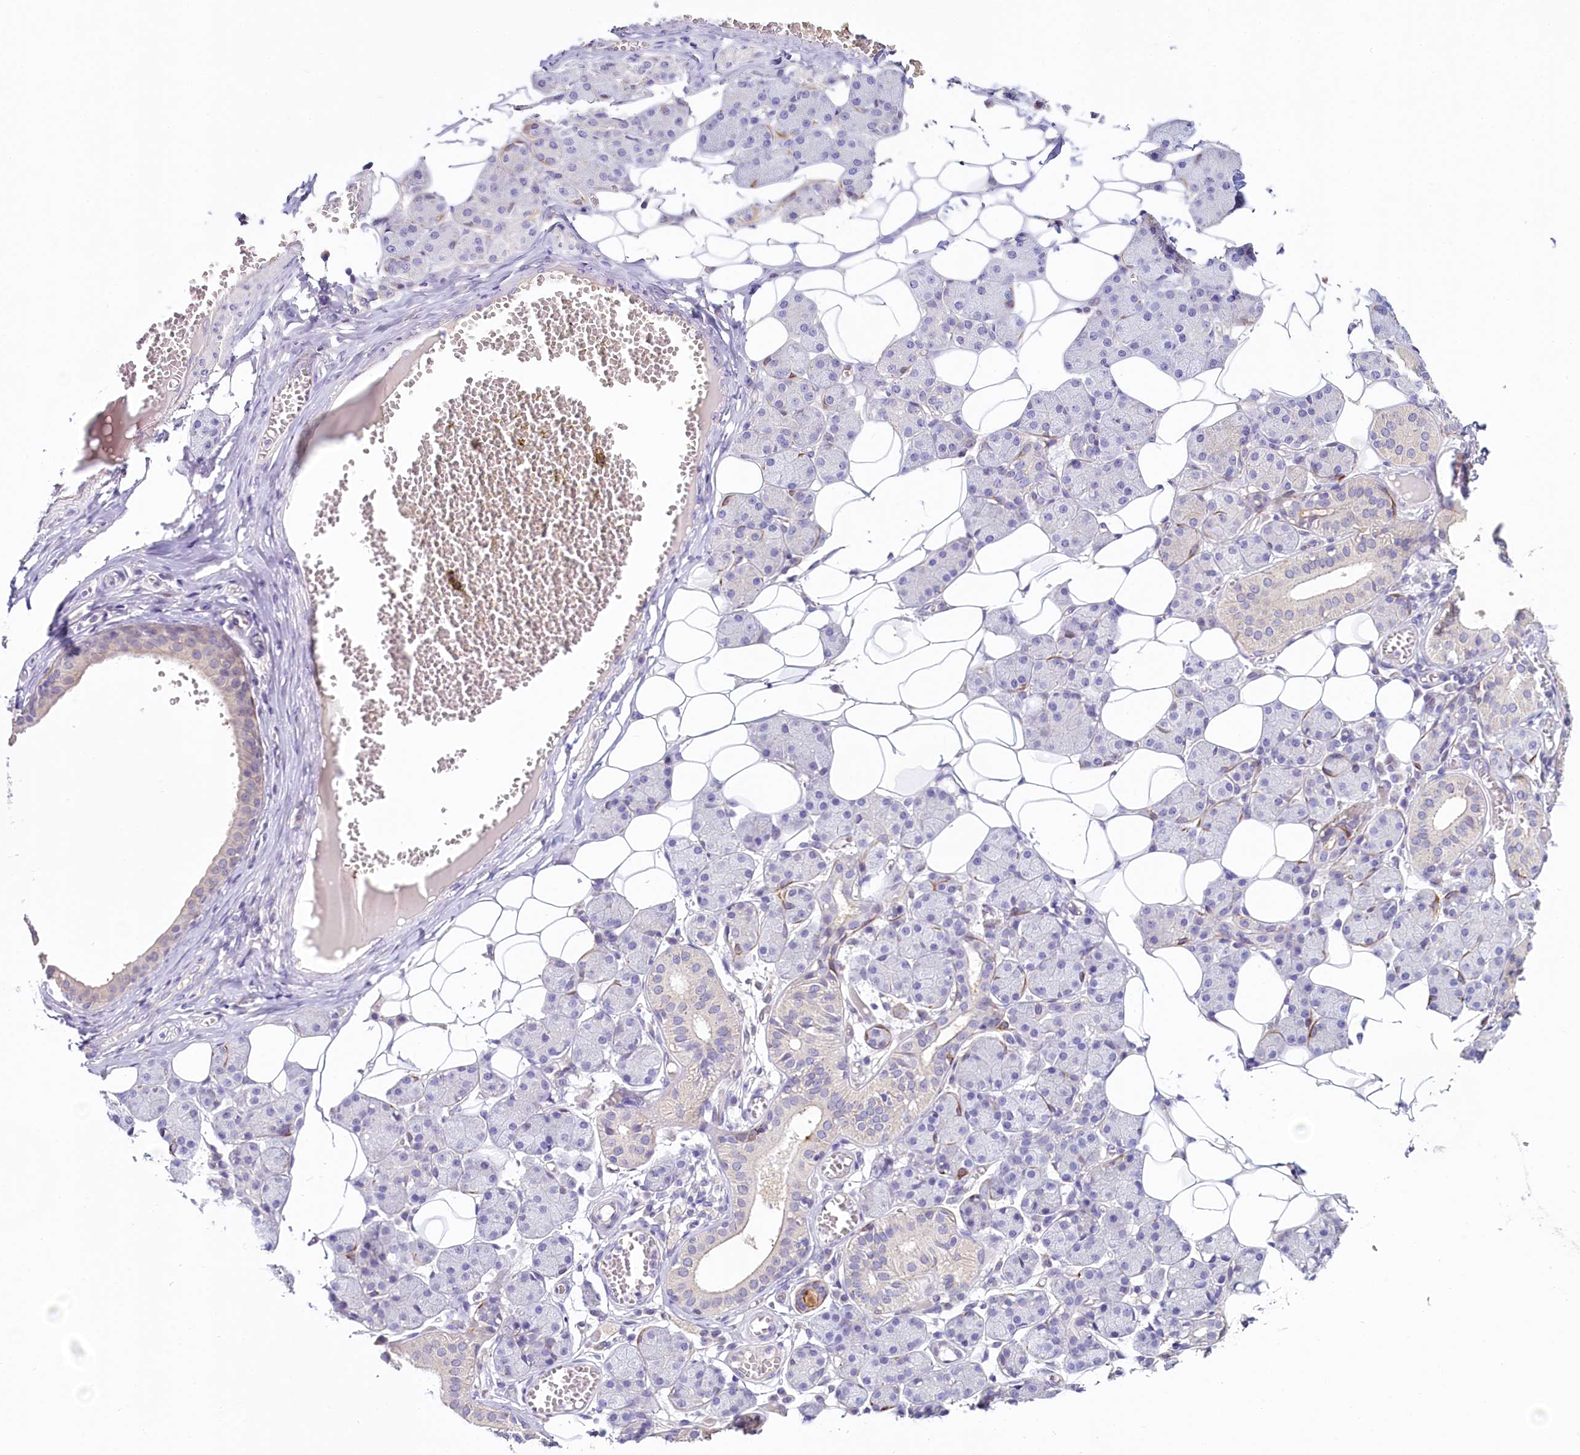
{"staining": {"intensity": "weak", "quantity": "25%-75%", "location": "cytoplasmic/membranous"}, "tissue": "salivary gland", "cell_type": "Glandular cells", "image_type": "normal", "snomed": [{"axis": "morphology", "description": "Normal tissue, NOS"}, {"axis": "topography", "description": "Salivary gland"}], "caption": "Brown immunohistochemical staining in benign human salivary gland displays weak cytoplasmic/membranous staining in approximately 25%-75% of glandular cells.", "gene": "PDE6D", "patient": {"sex": "female", "age": 33}}